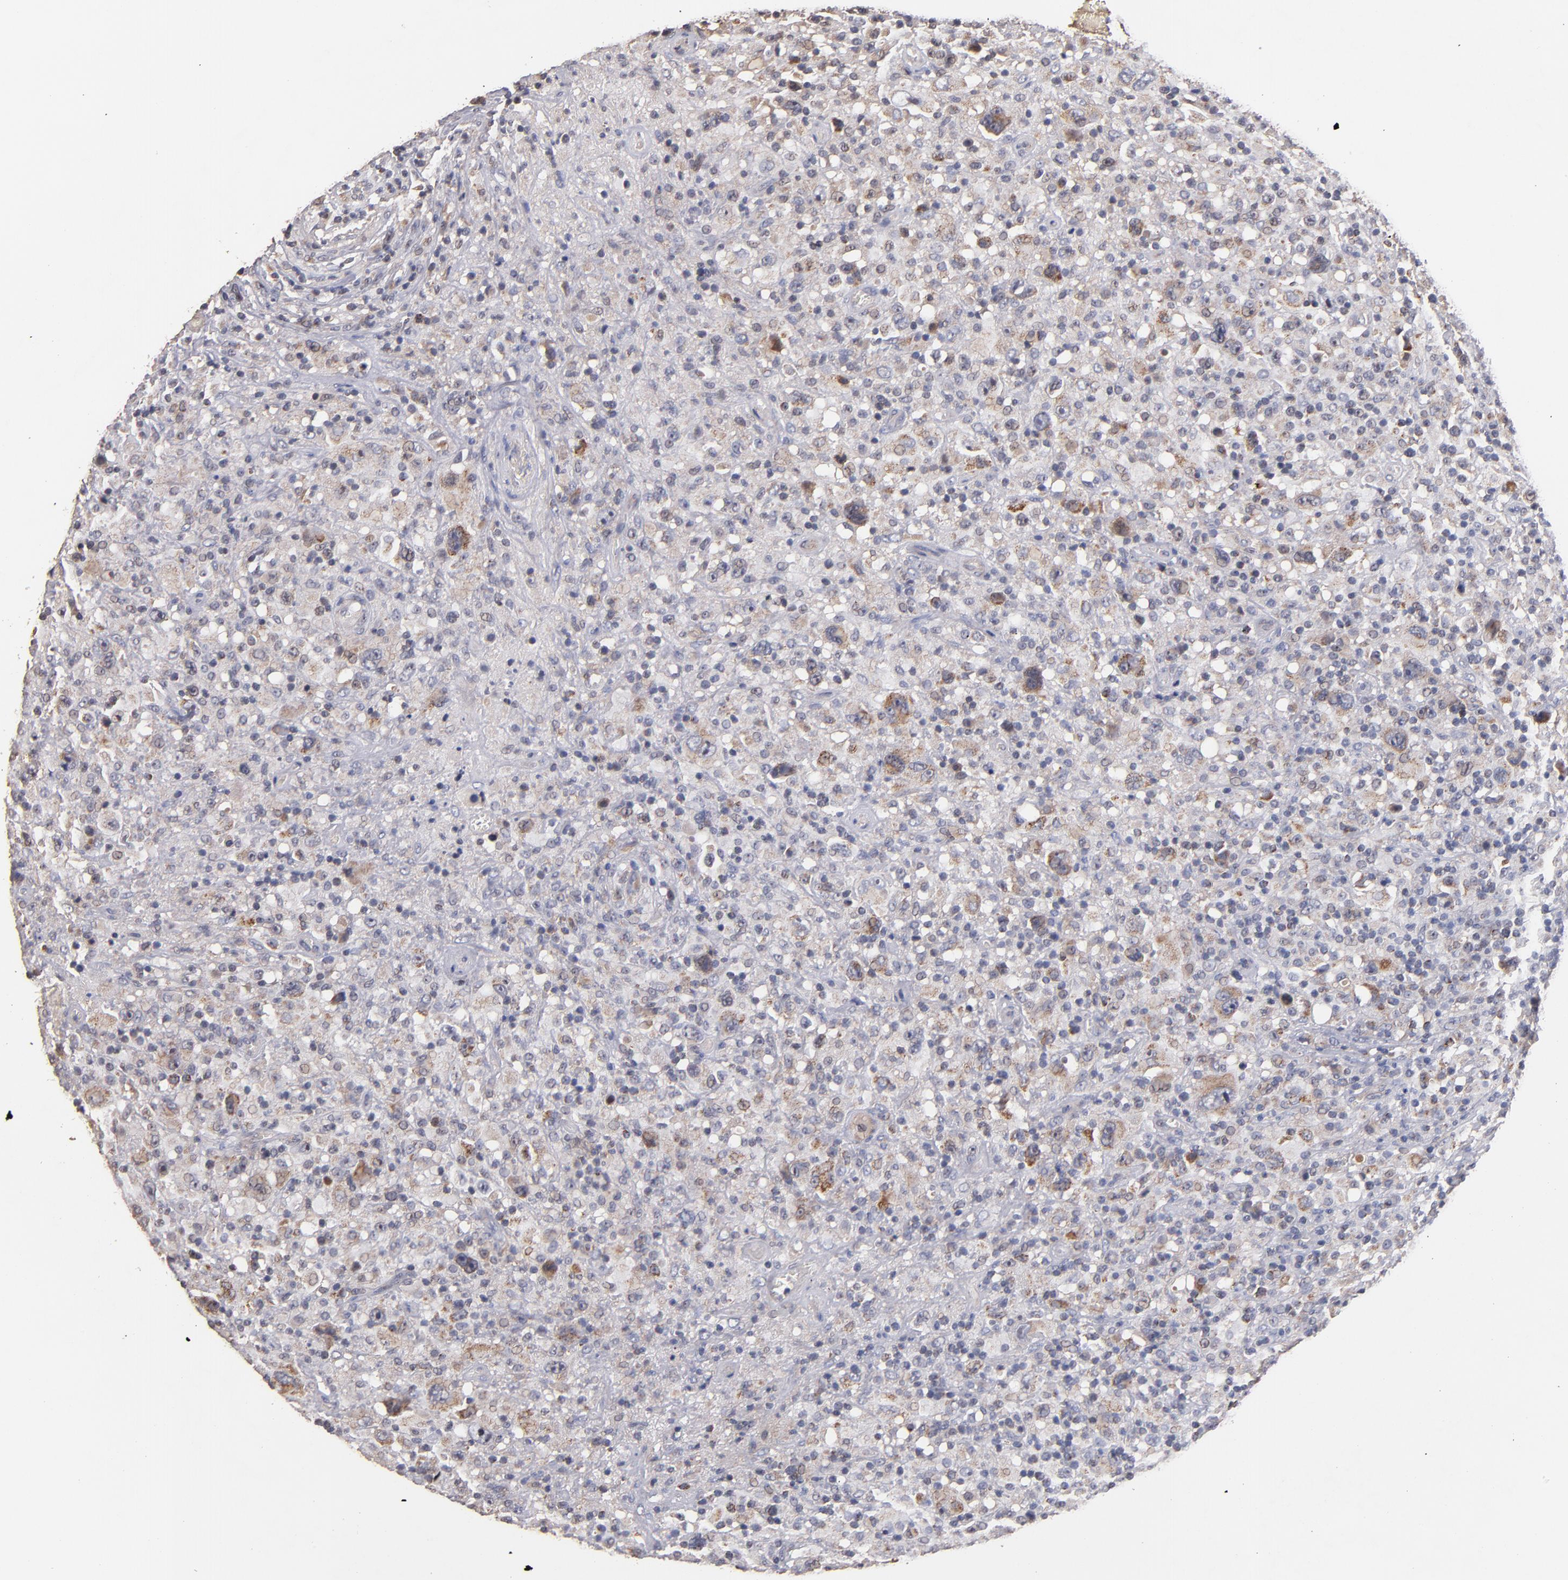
{"staining": {"intensity": "moderate", "quantity": "<25%", "location": "cytoplasmic/membranous"}, "tissue": "lymphoma", "cell_type": "Tumor cells", "image_type": "cancer", "snomed": [{"axis": "morphology", "description": "Hodgkin's disease, NOS"}, {"axis": "topography", "description": "Lymph node"}], "caption": "Immunohistochemistry (IHC) micrograph of human Hodgkin's disease stained for a protein (brown), which shows low levels of moderate cytoplasmic/membranous staining in approximately <25% of tumor cells.", "gene": "DIABLO", "patient": {"sex": "male", "age": 46}}